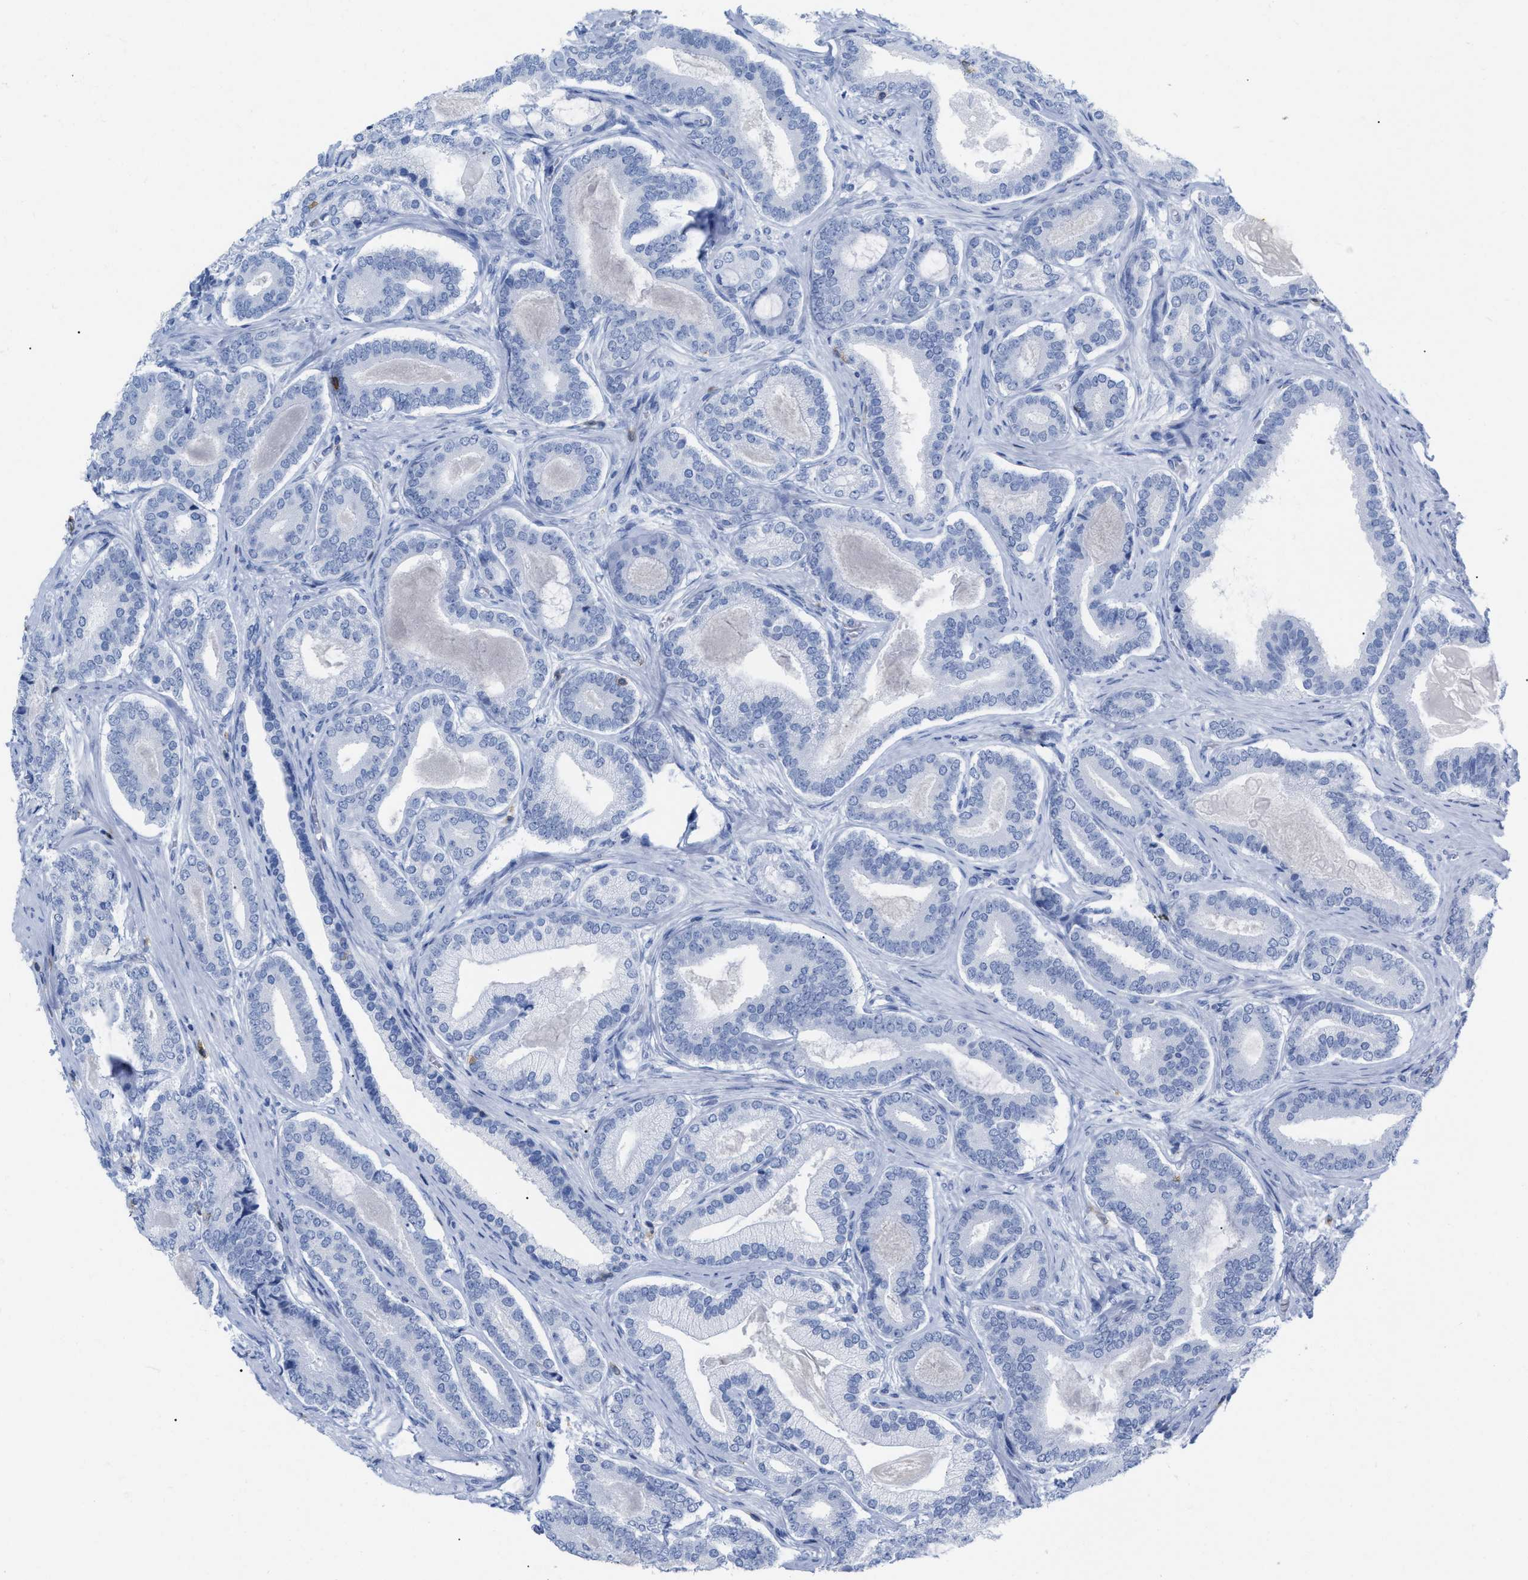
{"staining": {"intensity": "negative", "quantity": "none", "location": "none"}, "tissue": "prostate cancer", "cell_type": "Tumor cells", "image_type": "cancer", "snomed": [{"axis": "morphology", "description": "Adenocarcinoma, High grade"}, {"axis": "topography", "description": "Prostate"}], "caption": "DAB (3,3'-diaminobenzidine) immunohistochemical staining of prostate adenocarcinoma (high-grade) reveals no significant staining in tumor cells. The staining is performed using DAB (3,3'-diaminobenzidine) brown chromogen with nuclei counter-stained in using hematoxylin.", "gene": "CD5", "patient": {"sex": "male", "age": 60}}